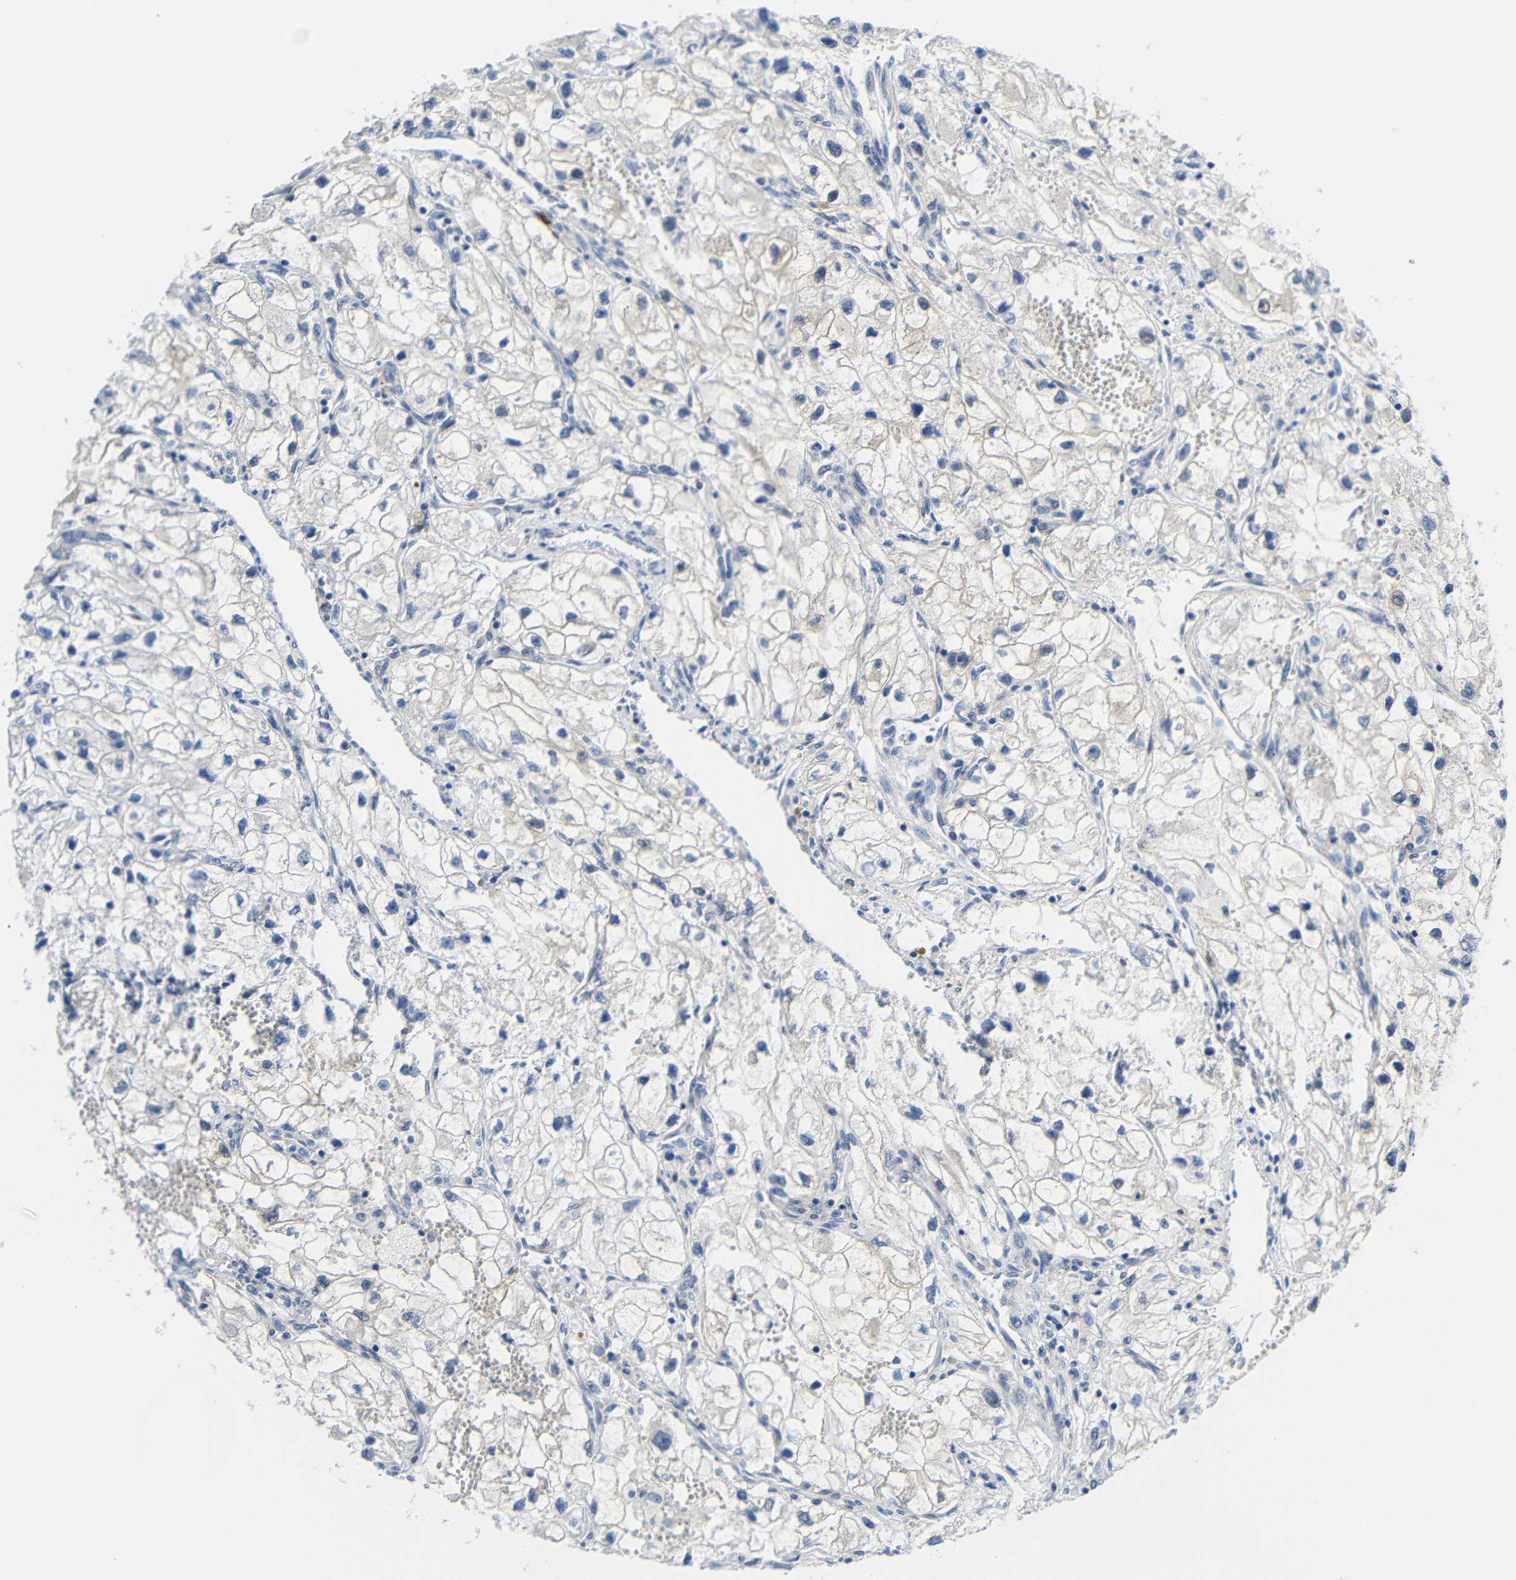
{"staining": {"intensity": "negative", "quantity": "none", "location": "none"}, "tissue": "renal cancer", "cell_type": "Tumor cells", "image_type": "cancer", "snomed": [{"axis": "morphology", "description": "Adenocarcinoma, NOS"}, {"axis": "topography", "description": "Kidney"}], "caption": "The image demonstrates no staining of tumor cells in renal adenocarcinoma.", "gene": "NEGR1", "patient": {"sex": "female", "age": 70}}